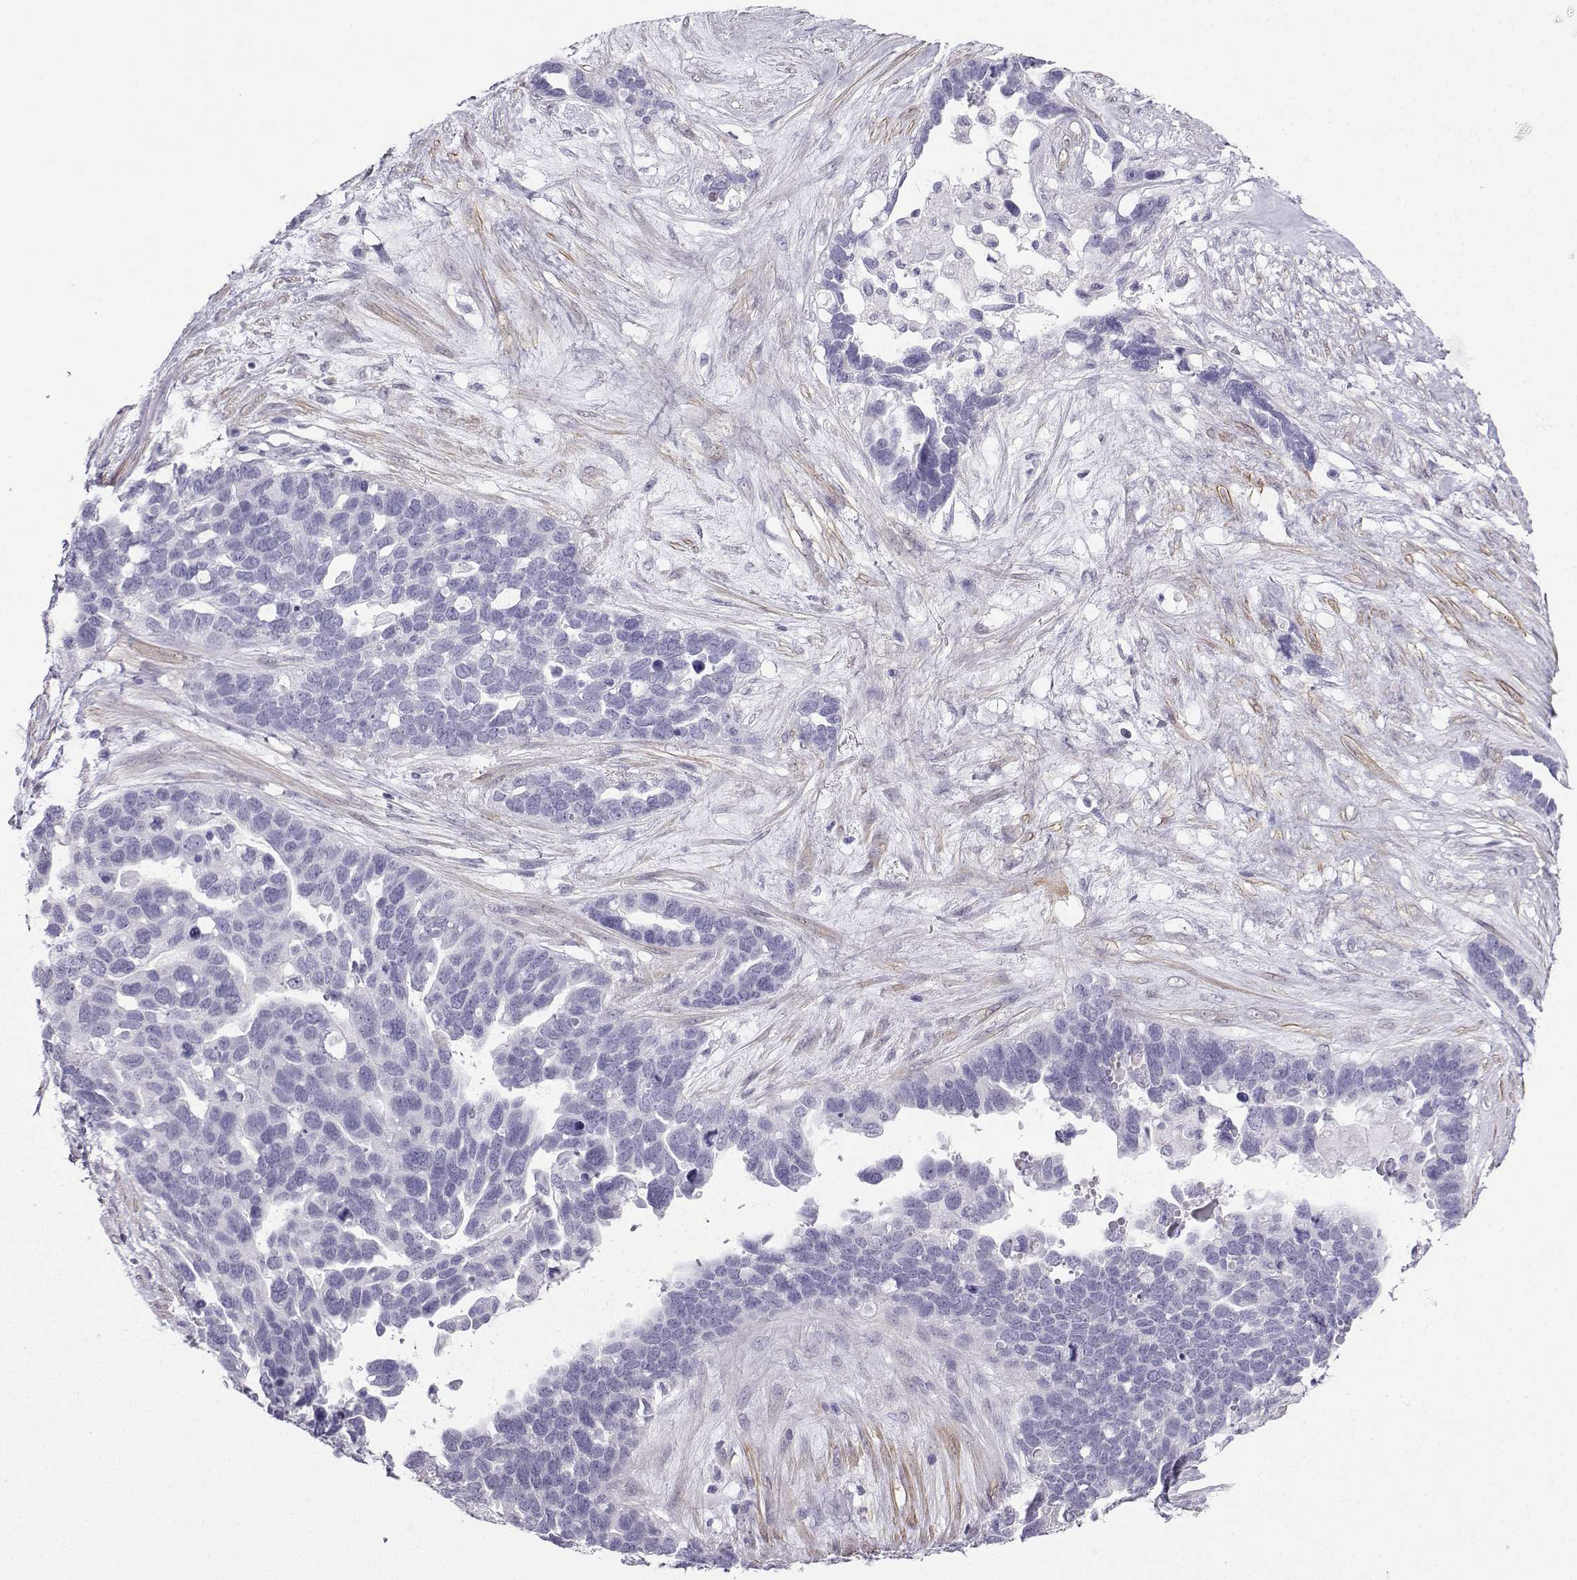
{"staining": {"intensity": "negative", "quantity": "none", "location": "none"}, "tissue": "ovarian cancer", "cell_type": "Tumor cells", "image_type": "cancer", "snomed": [{"axis": "morphology", "description": "Cystadenocarcinoma, serous, NOS"}, {"axis": "topography", "description": "Ovary"}], "caption": "A histopathology image of ovarian serous cystadenocarcinoma stained for a protein exhibits no brown staining in tumor cells.", "gene": "KIF17", "patient": {"sex": "female", "age": 54}}